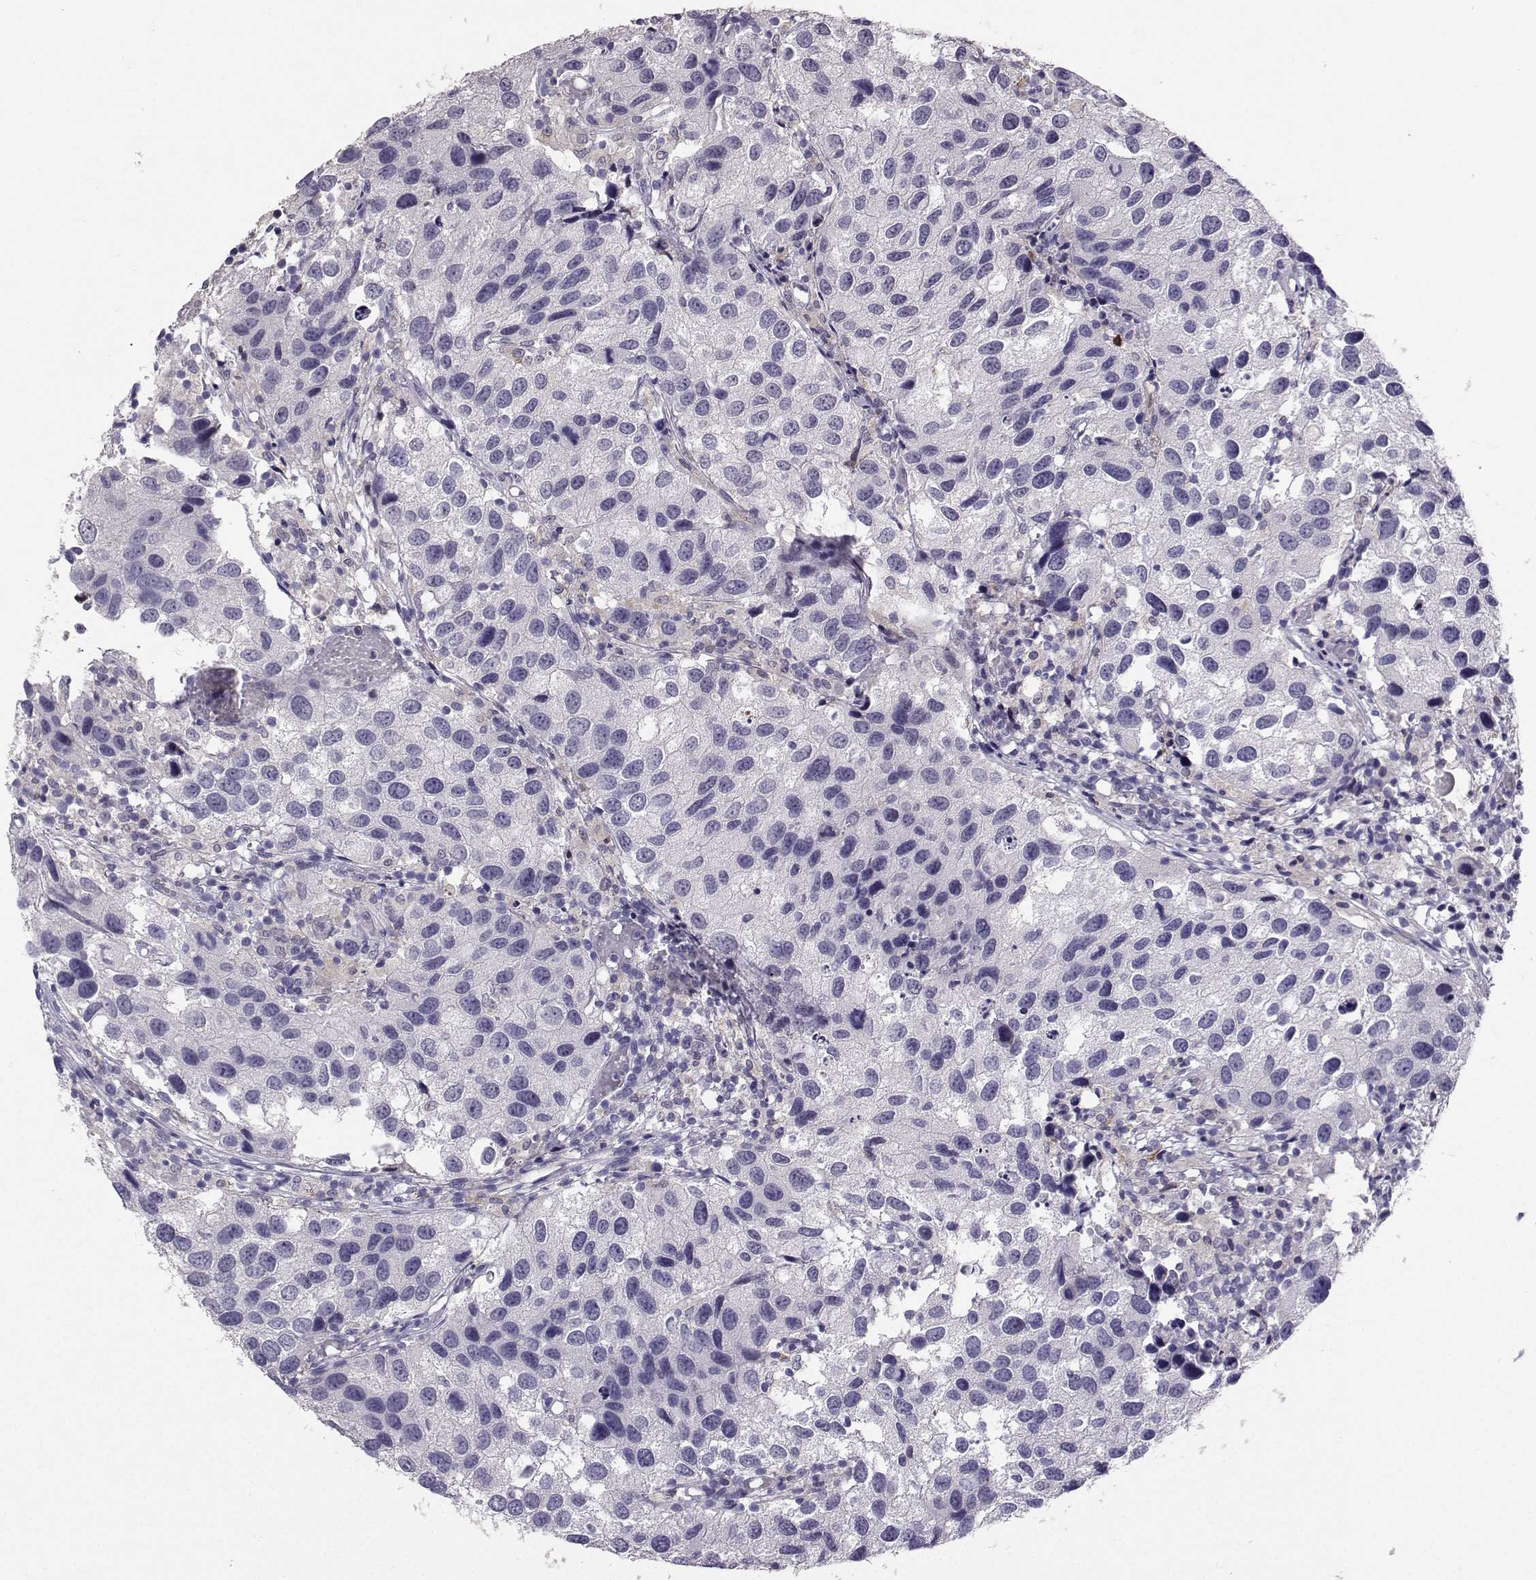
{"staining": {"intensity": "negative", "quantity": "none", "location": "none"}, "tissue": "urothelial cancer", "cell_type": "Tumor cells", "image_type": "cancer", "snomed": [{"axis": "morphology", "description": "Urothelial carcinoma, High grade"}, {"axis": "topography", "description": "Urinary bladder"}], "caption": "This is an IHC histopathology image of human high-grade urothelial carcinoma. There is no positivity in tumor cells.", "gene": "TBR1", "patient": {"sex": "male", "age": 79}}